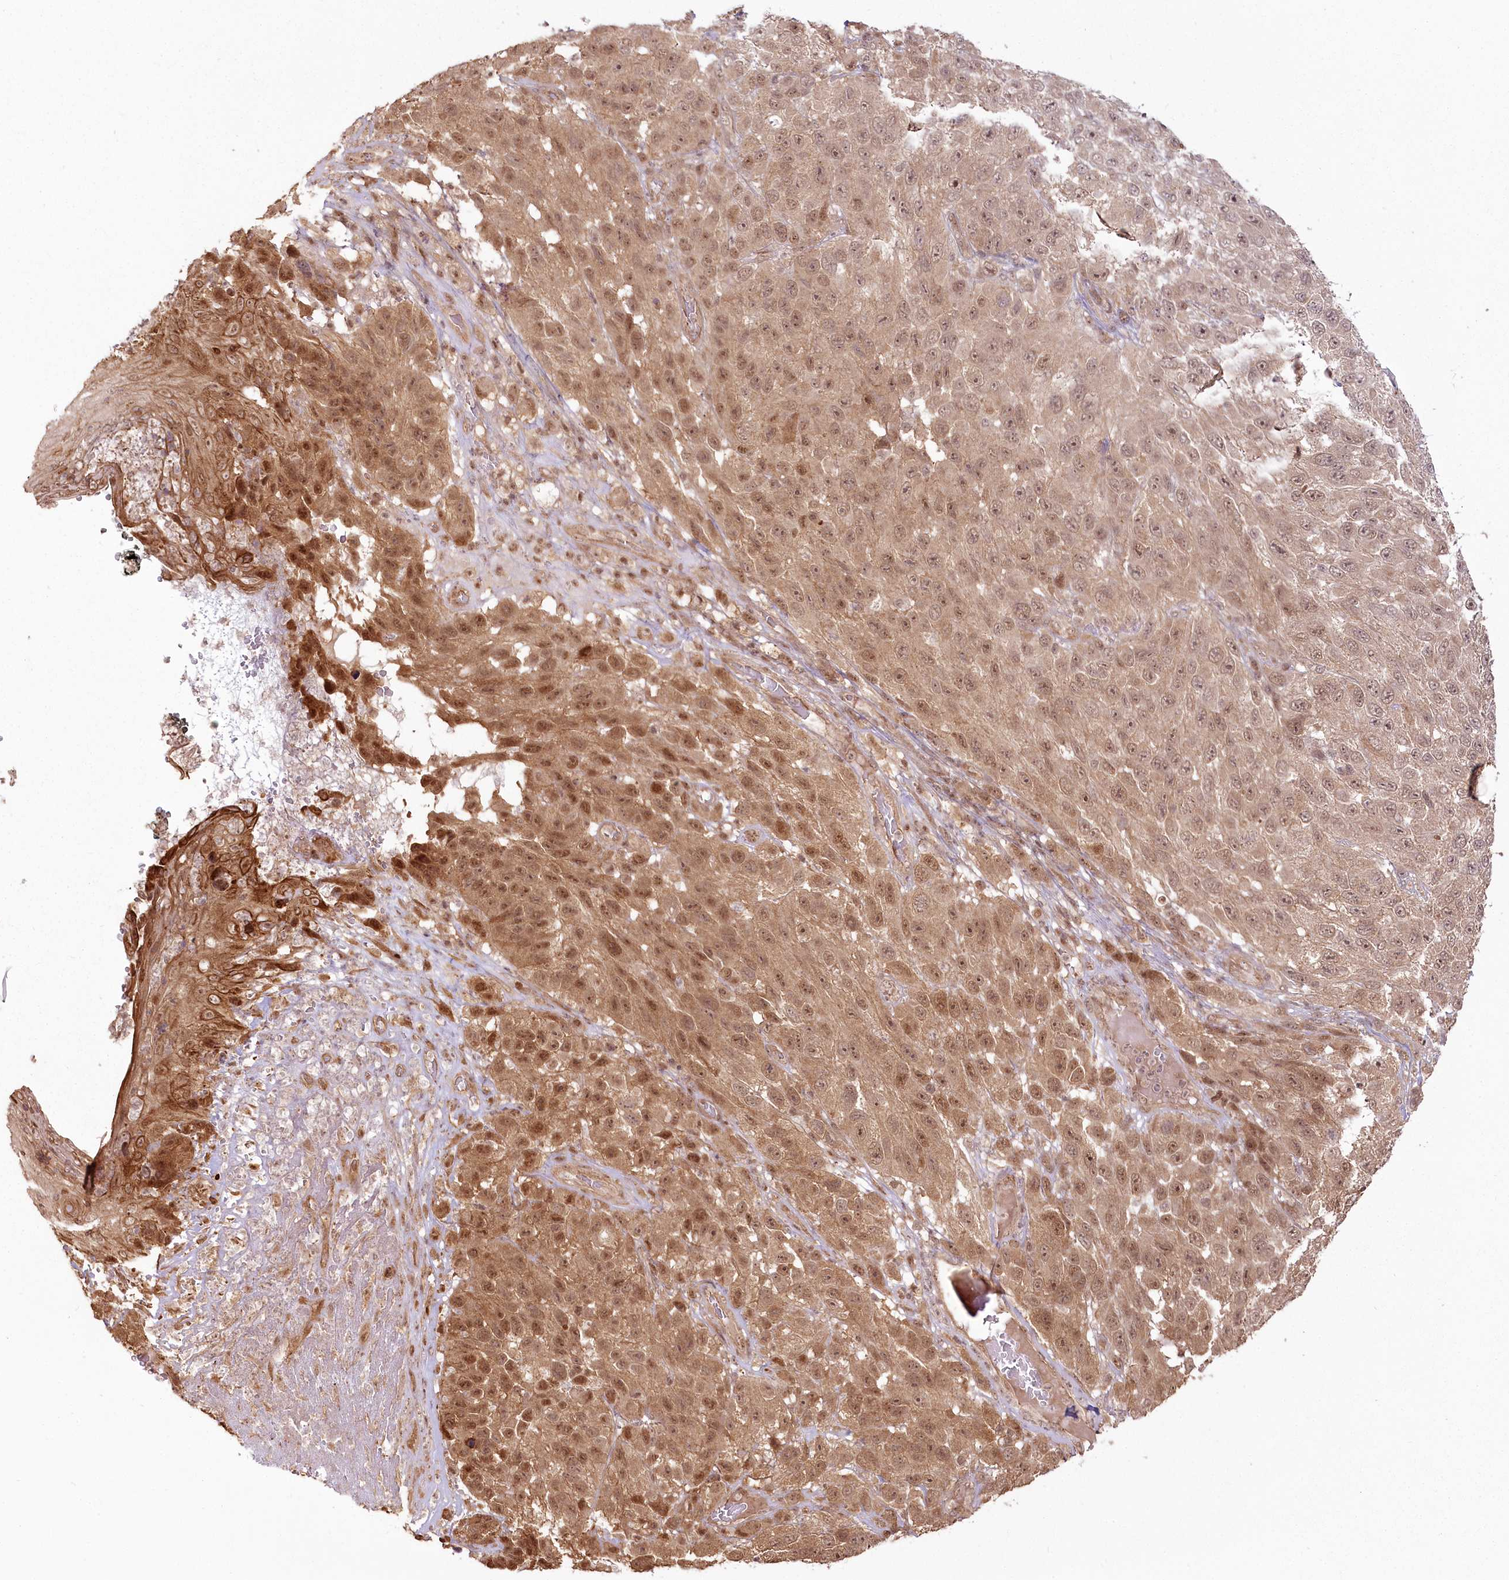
{"staining": {"intensity": "moderate", "quantity": ">75%", "location": "cytoplasmic/membranous,nuclear"}, "tissue": "melanoma", "cell_type": "Tumor cells", "image_type": "cancer", "snomed": [{"axis": "morphology", "description": "Malignant melanoma, NOS"}, {"axis": "topography", "description": "Skin"}], "caption": "Tumor cells exhibit moderate cytoplasmic/membranous and nuclear expression in about >75% of cells in melanoma. The staining is performed using DAB (3,3'-diaminobenzidine) brown chromogen to label protein expression. The nuclei are counter-stained blue using hematoxylin.", "gene": "R3HDM2", "patient": {"sex": "female", "age": 96}}